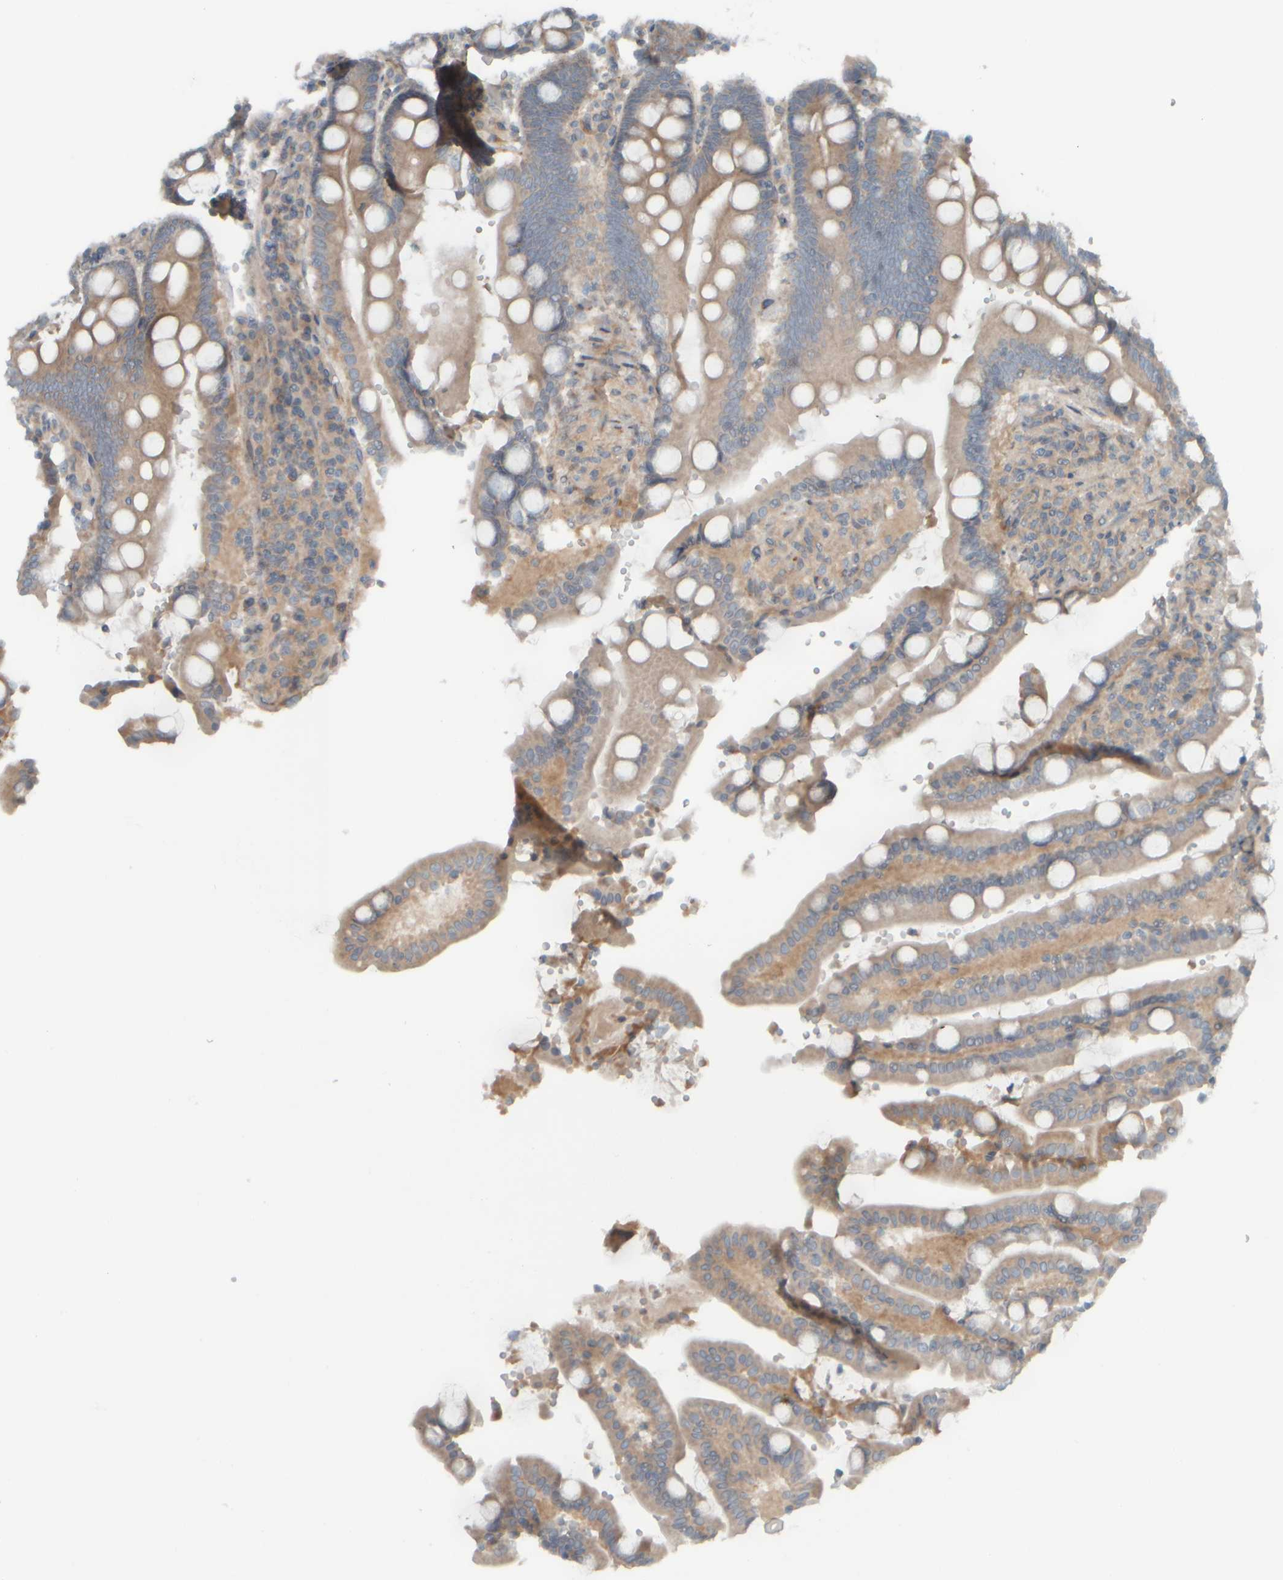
{"staining": {"intensity": "moderate", "quantity": "25%-75%", "location": "cytoplasmic/membranous"}, "tissue": "duodenum", "cell_type": "Glandular cells", "image_type": "normal", "snomed": [{"axis": "morphology", "description": "Normal tissue, NOS"}, {"axis": "topography", "description": "Small intestine, NOS"}], "caption": "Immunohistochemistry (IHC) (DAB (3,3'-diaminobenzidine)) staining of normal duodenum shows moderate cytoplasmic/membranous protein positivity in approximately 25%-75% of glandular cells. The protein of interest is stained brown, and the nuclei are stained in blue (DAB (3,3'-diaminobenzidine) IHC with brightfield microscopy, high magnification).", "gene": "HGS", "patient": {"sex": "female", "age": 71}}